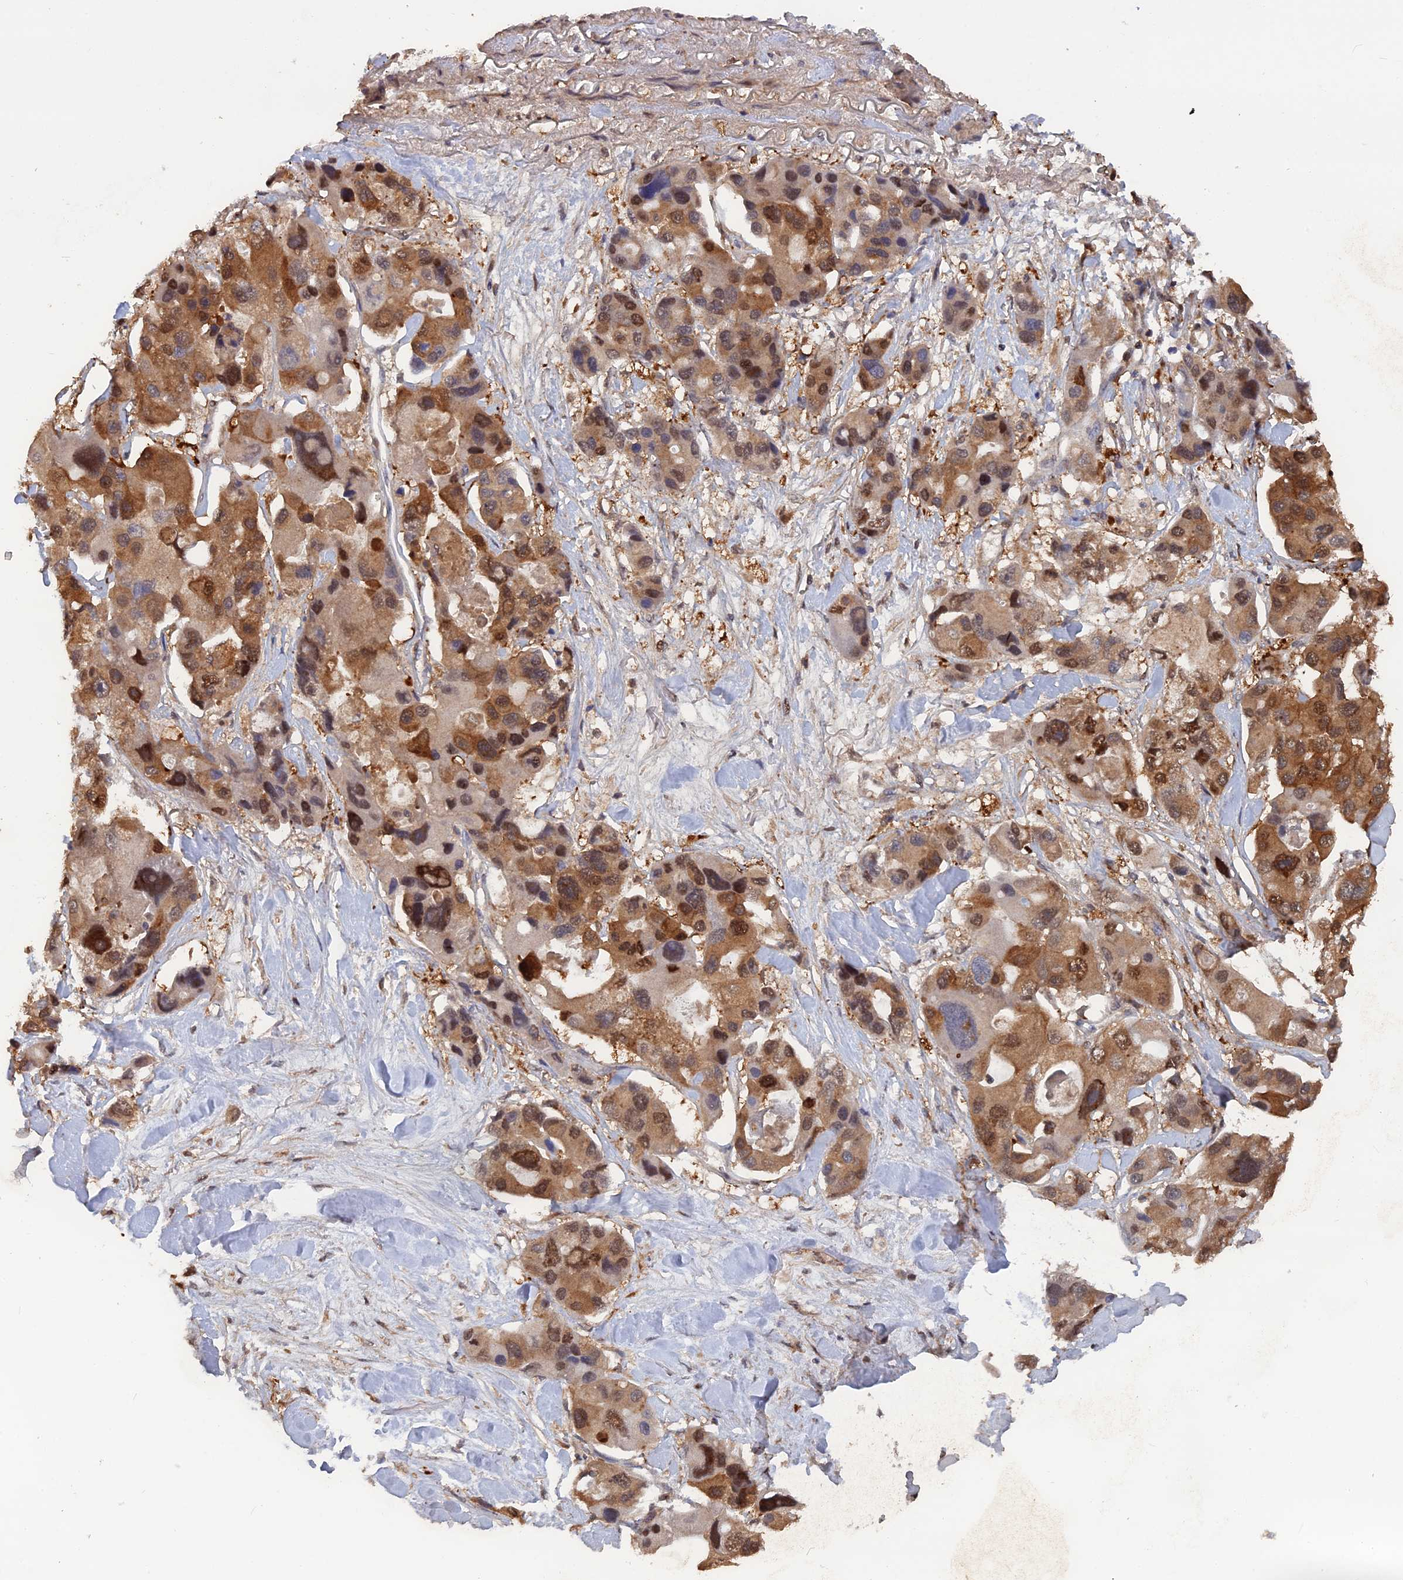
{"staining": {"intensity": "moderate", "quantity": ">75%", "location": "cytoplasmic/membranous,nuclear"}, "tissue": "lung cancer", "cell_type": "Tumor cells", "image_type": "cancer", "snomed": [{"axis": "morphology", "description": "Adenocarcinoma, NOS"}, {"axis": "topography", "description": "Lung"}], "caption": "Protein expression analysis of lung cancer demonstrates moderate cytoplasmic/membranous and nuclear expression in about >75% of tumor cells.", "gene": "BLVRA", "patient": {"sex": "female", "age": 54}}